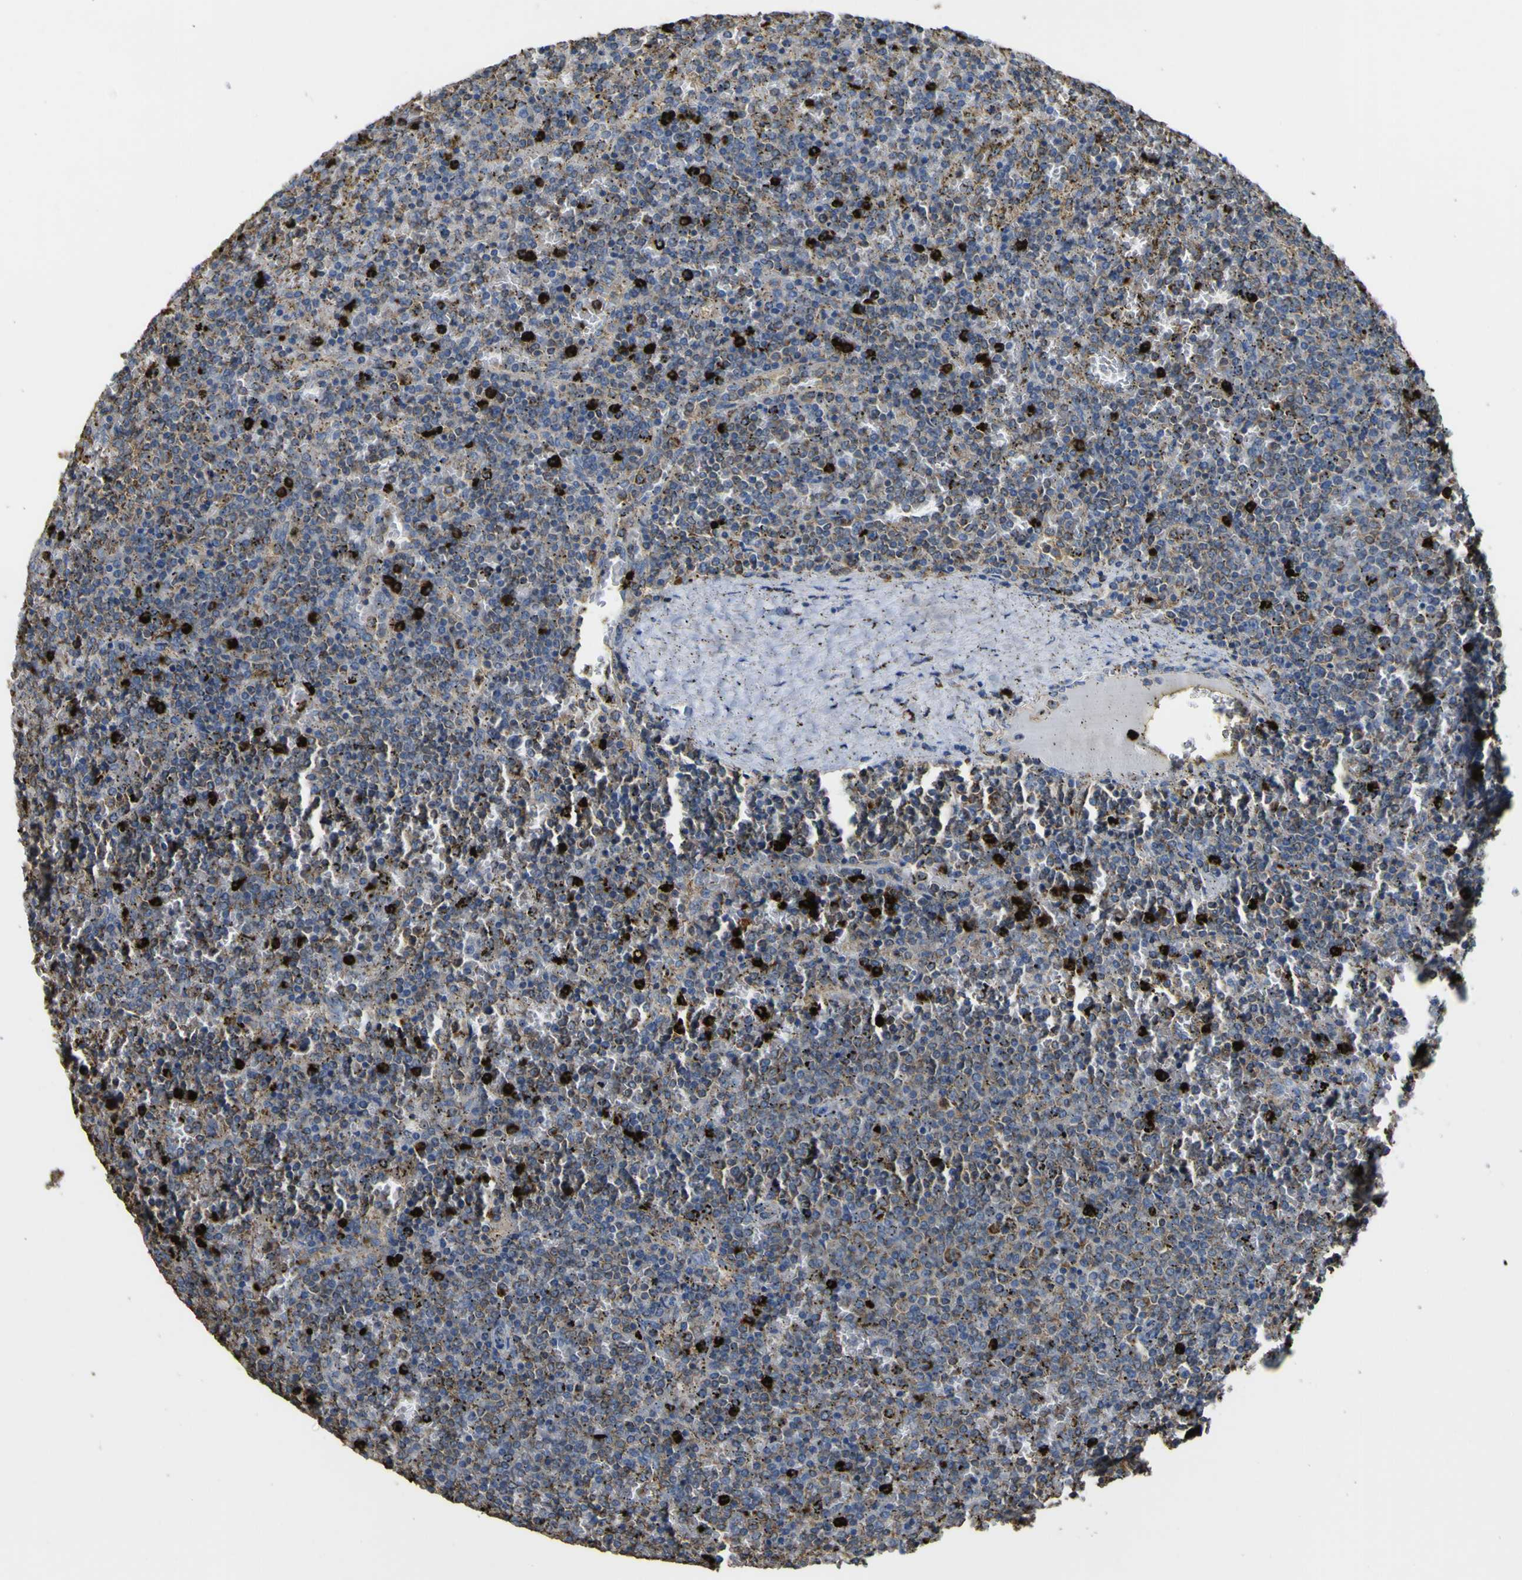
{"staining": {"intensity": "weak", "quantity": ">75%", "location": "cytoplasmic/membranous"}, "tissue": "lymphoma", "cell_type": "Tumor cells", "image_type": "cancer", "snomed": [{"axis": "morphology", "description": "Malignant lymphoma, non-Hodgkin's type, Low grade"}, {"axis": "topography", "description": "Spleen"}], "caption": "Immunohistochemistry histopathology image of neoplastic tissue: human malignant lymphoma, non-Hodgkin's type (low-grade) stained using immunohistochemistry (IHC) displays low levels of weak protein expression localized specifically in the cytoplasmic/membranous of tumor cells, appearing as a cytoplasmic/membranous brown color.", "gene": "ACSL3", "patient": {"sex": "female", "age": 77}}